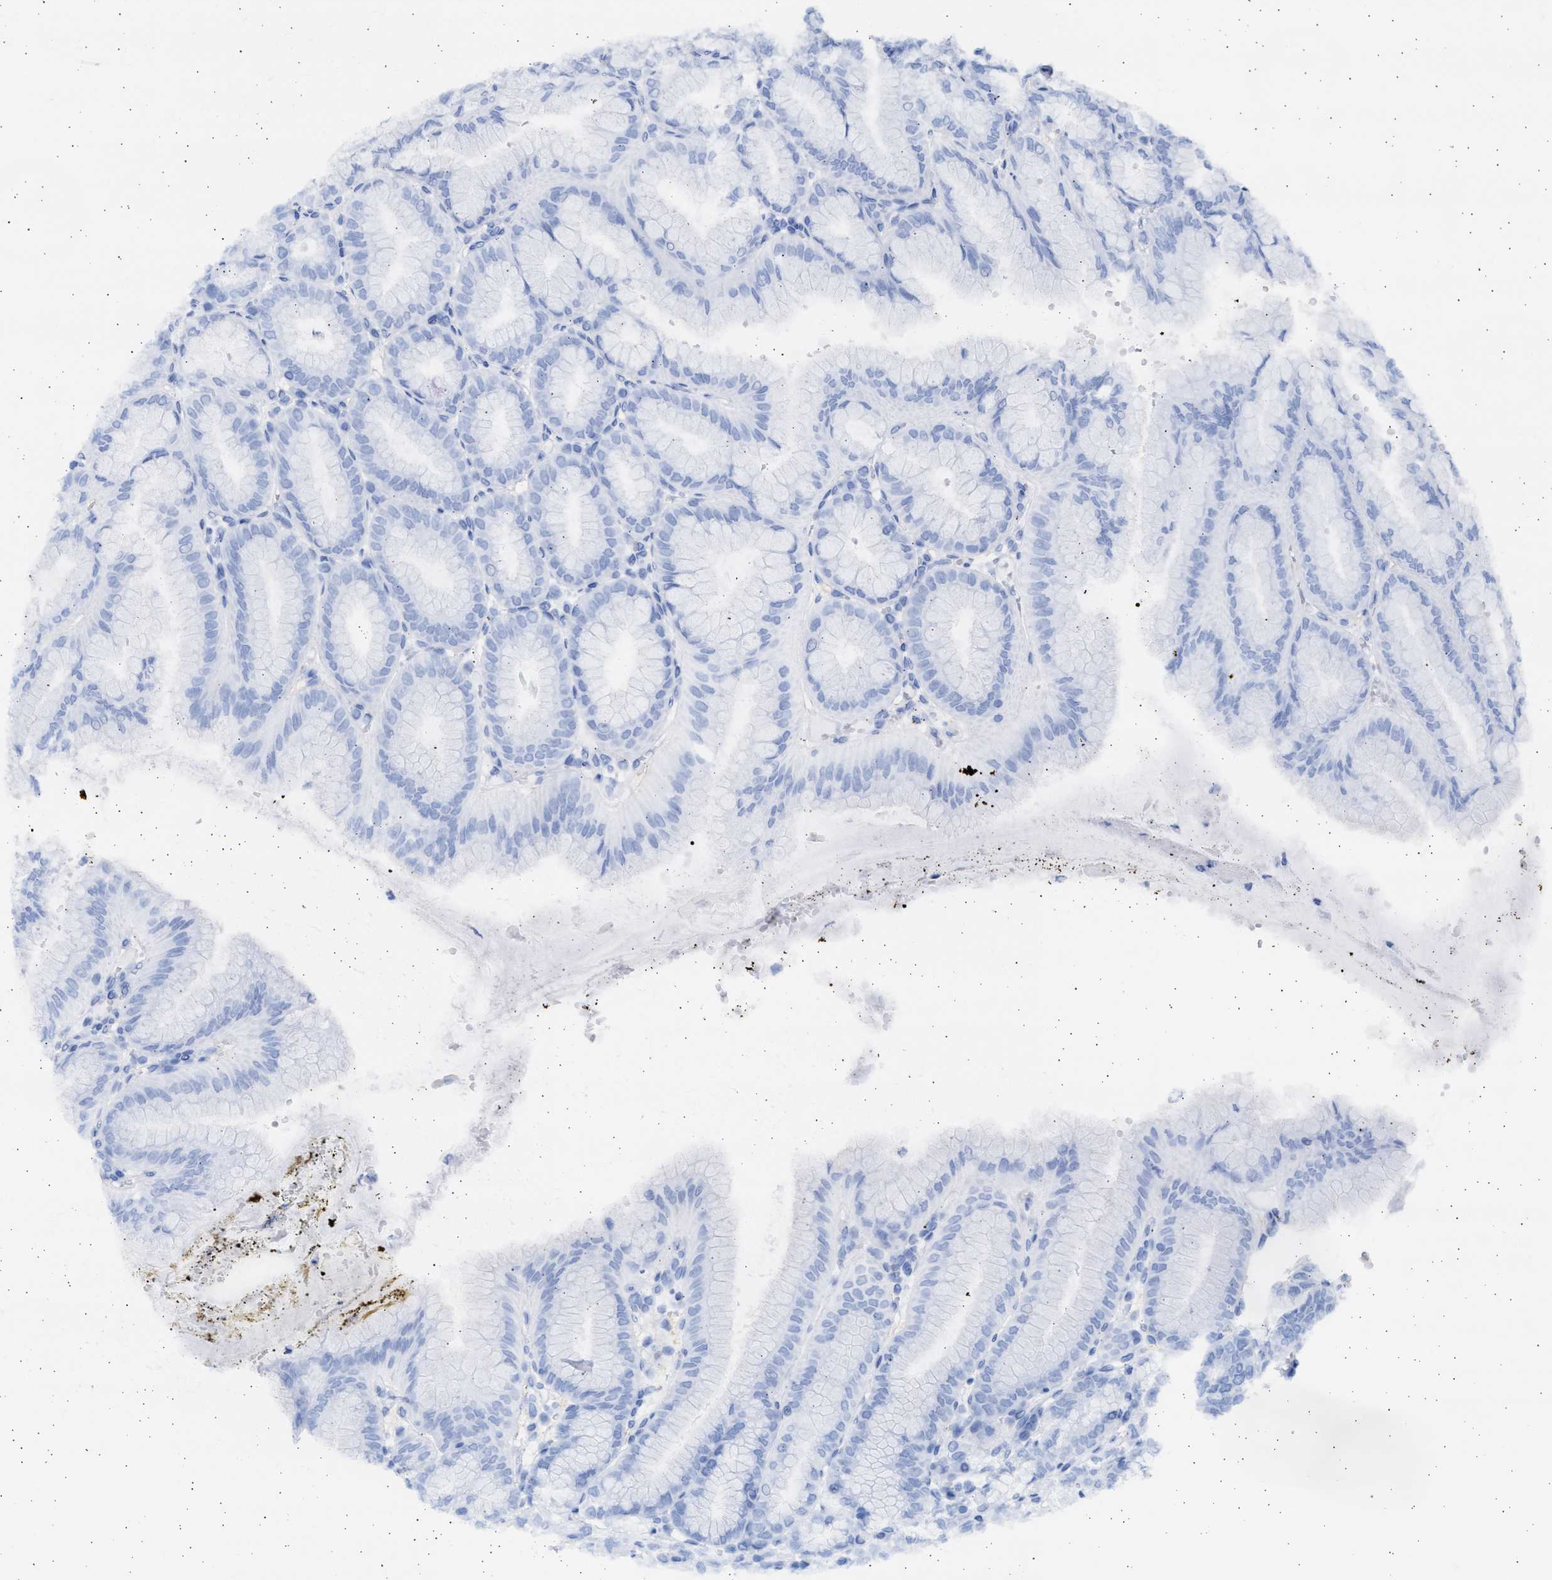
{"staining": {"intensity": "negative", "quantity": "none", "location": "none"}, "tissue": "stomach", "cell_type": "Glandular cells", "image_type": "normal", "snomed": [{"axis": "morphology", "description": "Normal tissue, NOS"}, {"axis": "topography", "description": "Stomach, lower"}], "caption": "Immunohistochemical staining of normal human stomach exhibits no significant staining in glandular cells.", "gene": "ALDOC", "patient": {"sex": "male", "age": 71}}